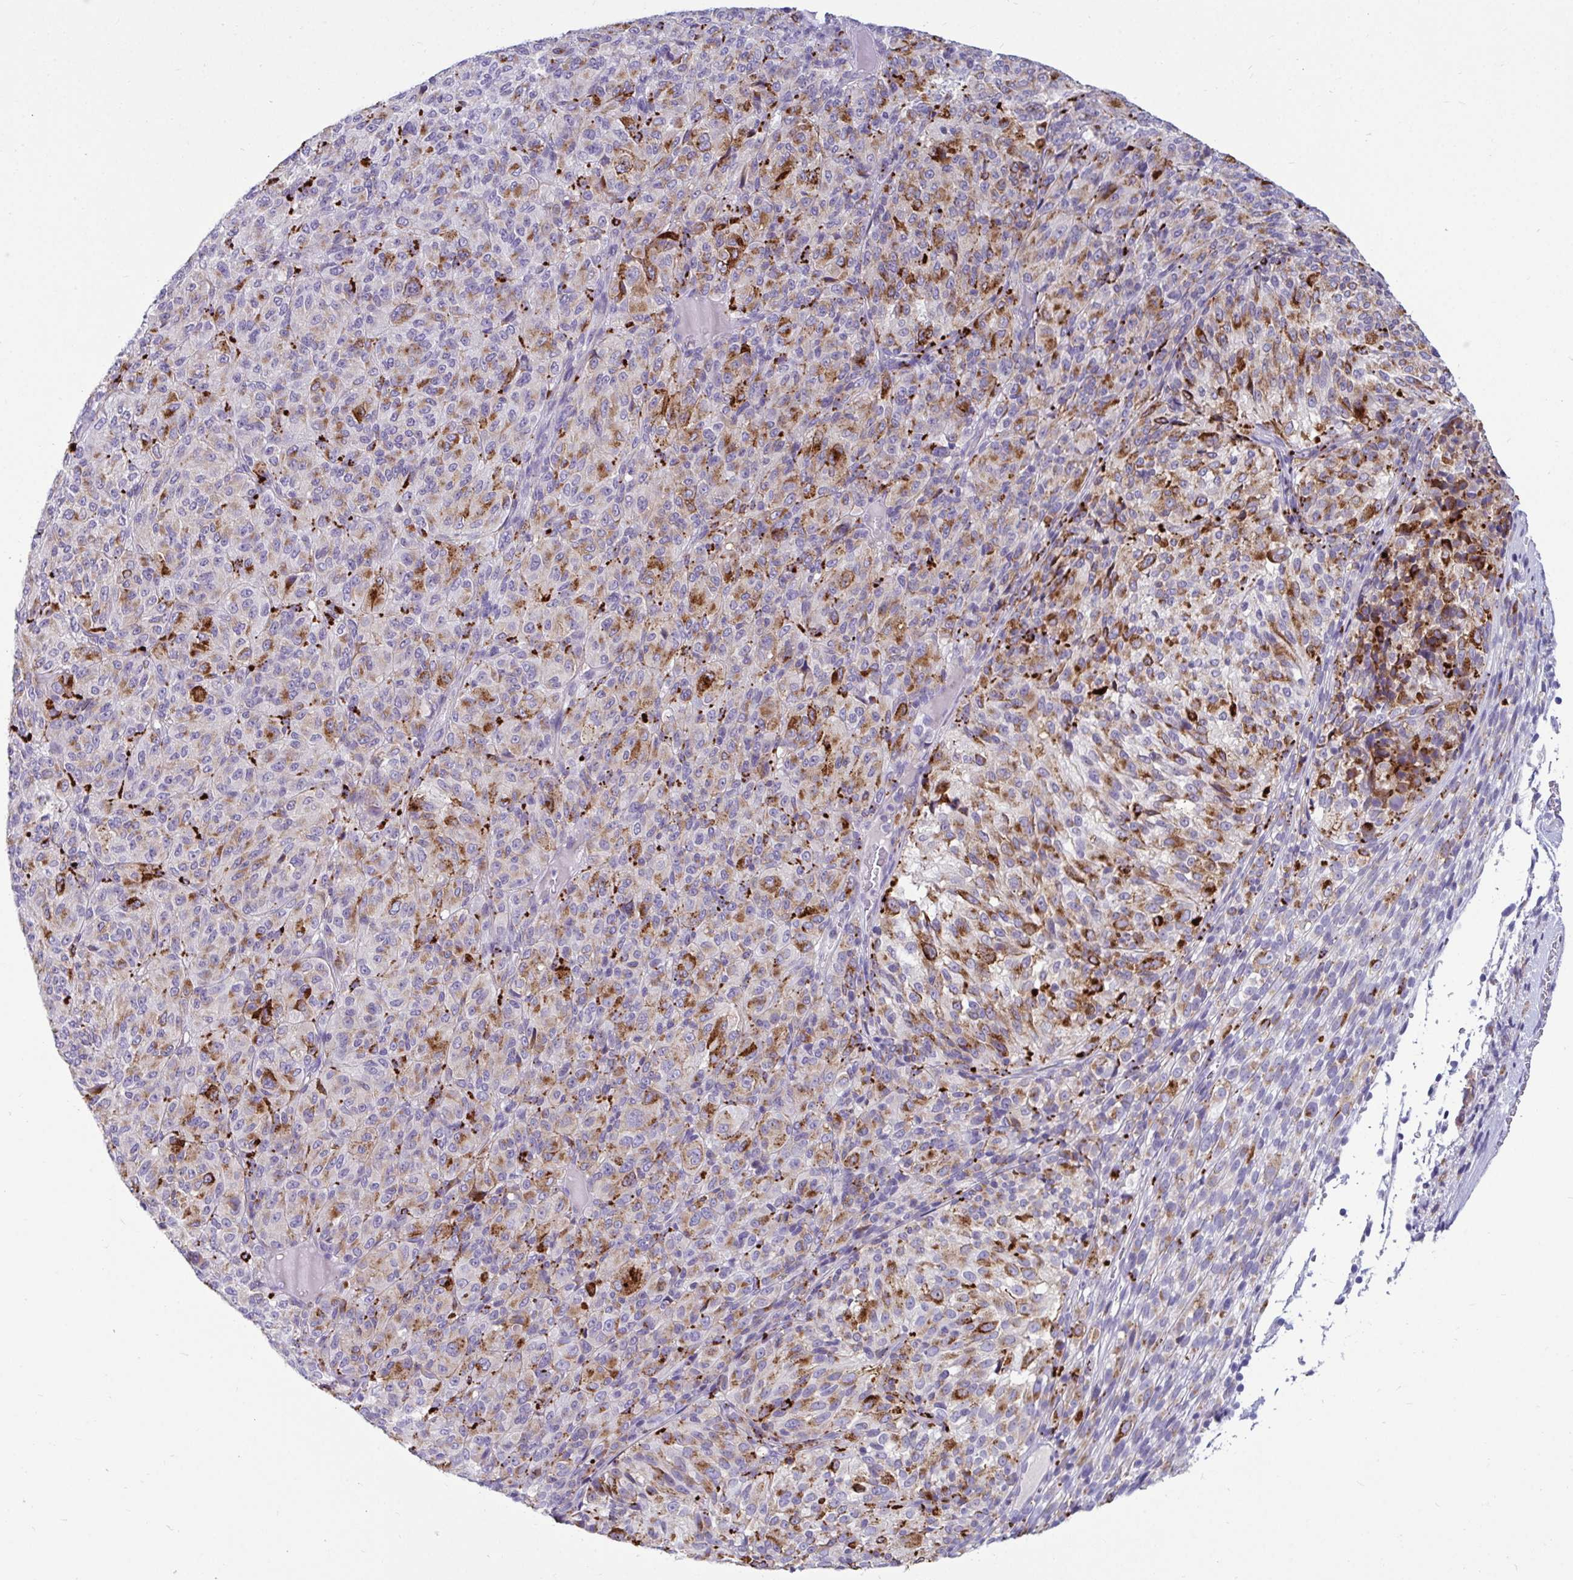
{"staining": {"intensity": "negative", "quantity": "none", "location": "none"}, "tissue": "melanoma", "cell_type": "Tumor cells", "image_type": "cancer", "snomed": [{"axis": "morphology", "description": "Malignant melanoma, Metastatic site"}, {"axis": "topography", "description": "Brain"}], "caption": "The immunohistochemistry (IHC) micrograph has no significant positivity in tumor cells of malignant melanoma (metastatic site) tissue.", "gene": "CTSZ", "patient": {"sex": "female", "age": 56}}